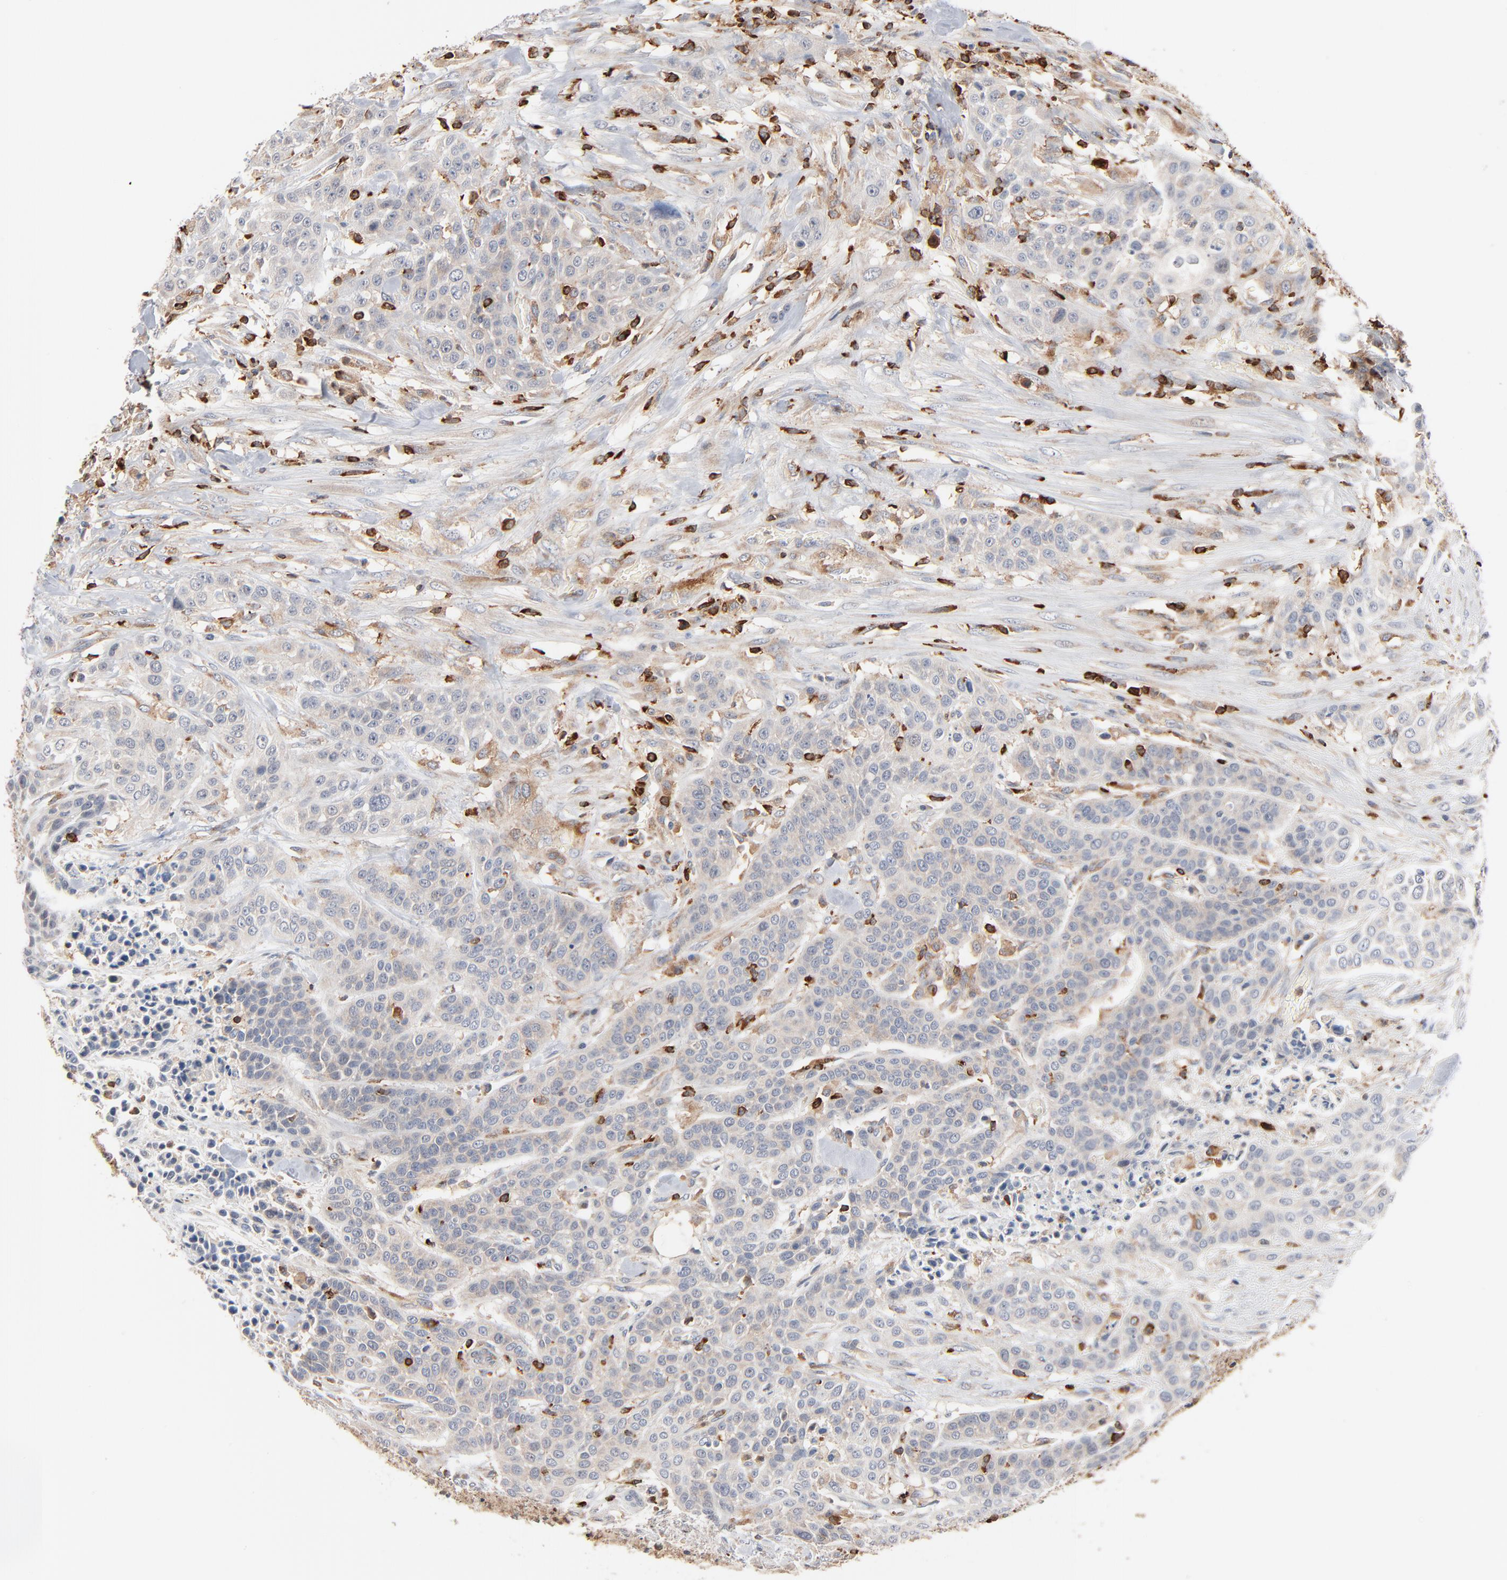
{"staining": {"intensity": "negative", "quantity": "none", "location": "none"}, "tissue": "urothelial cancer", "cell_type": "Tumor cells", "image_type": "cancer", "snomed": [{"axis": "morphology", "description": "Urothelial carcinoma, High grade"}, {"axis": "topography", "description": "Urinary bladder"}], "caption": "Micrograph shows no significant protein positivity in tumor cells of high-grade urothelial carcinoma.", "gene": "SH3KBP1", "patient": {"sex": "male", "age": 74}}